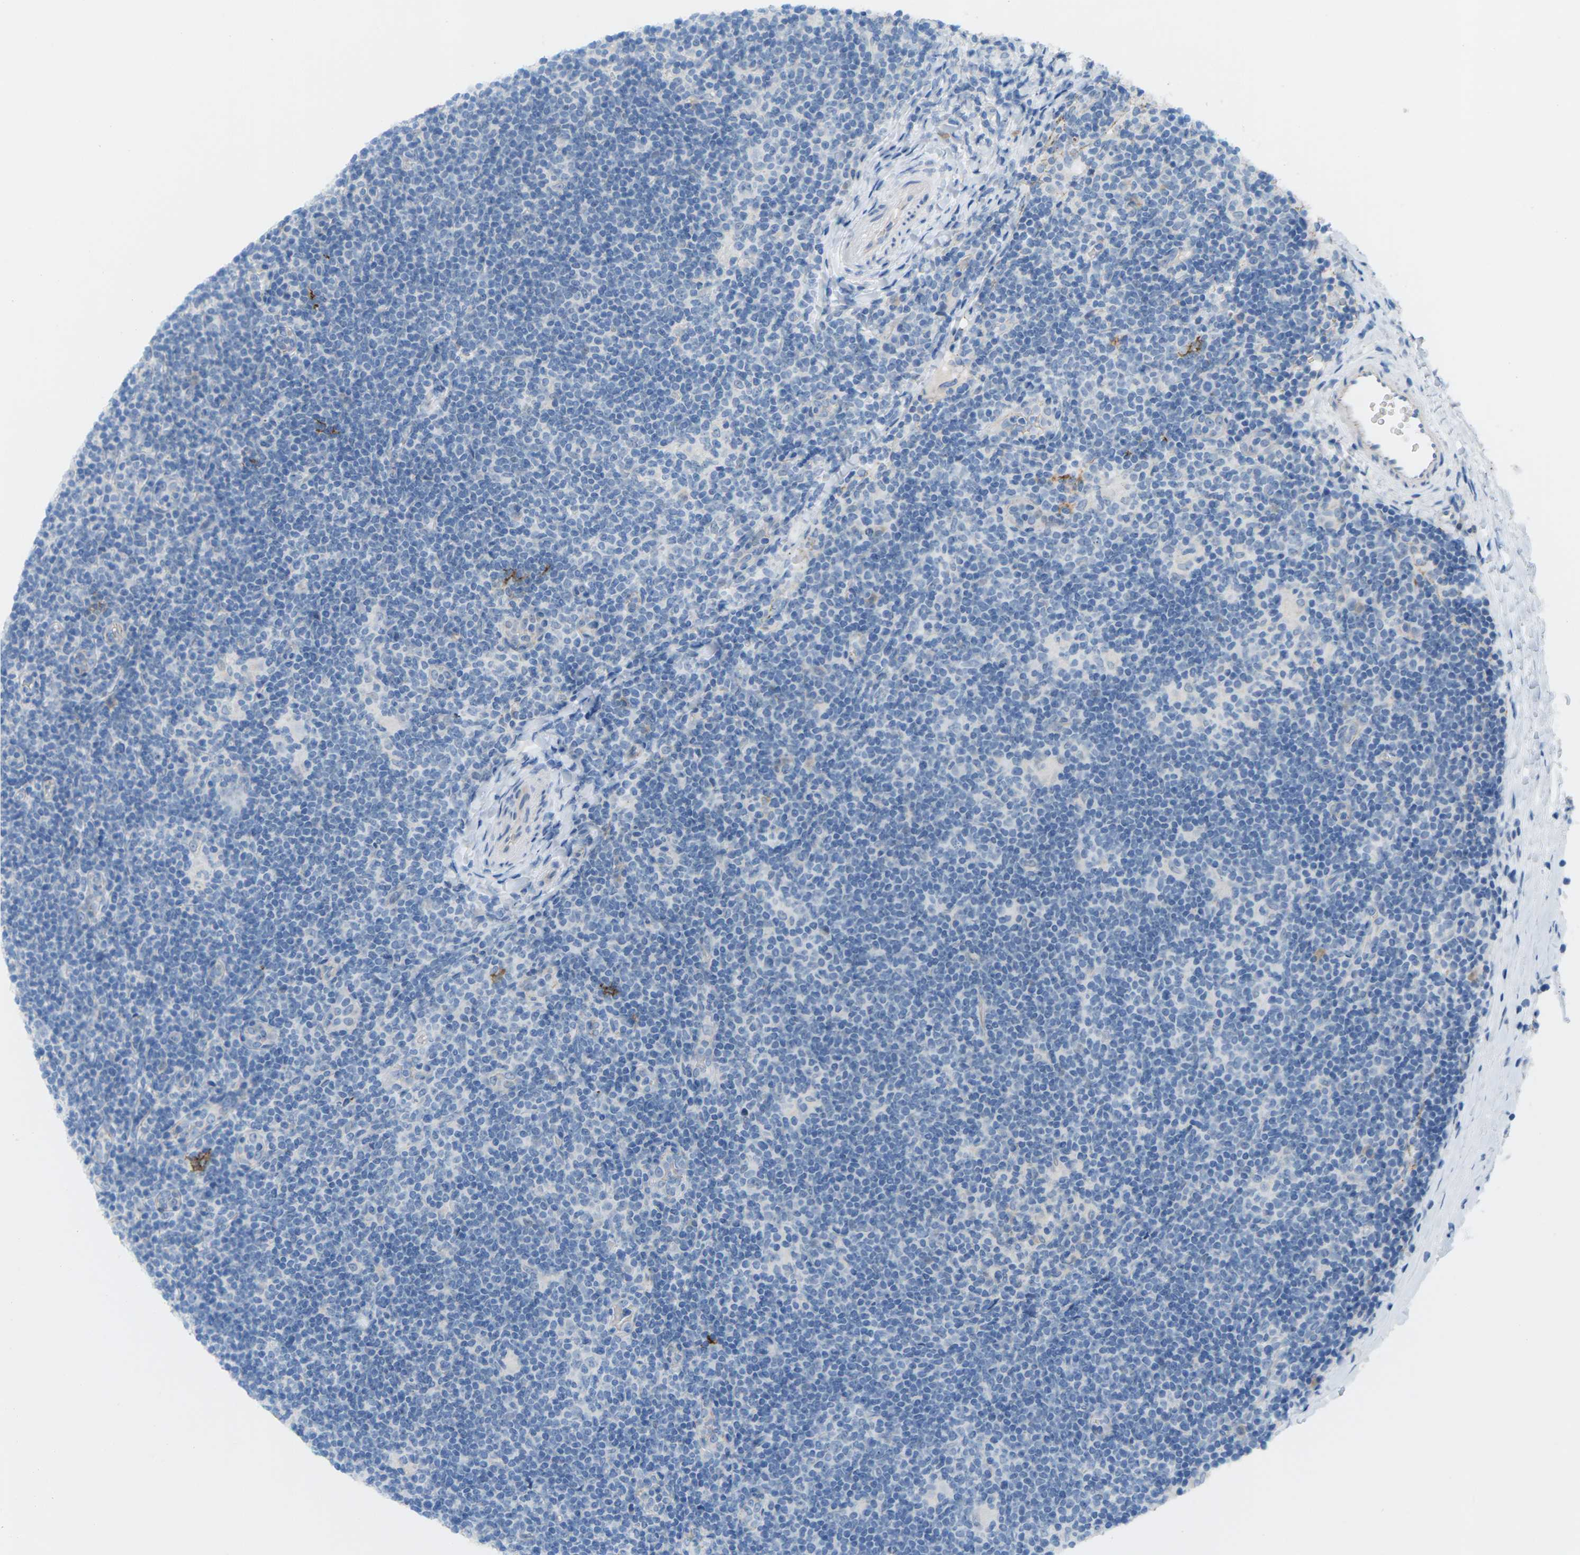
{"staining": {"intensity": "negative", "quantity": "none", "location": "none"}, "tissue": "lymphoma", "cell_type": "Tumor cells", "image_type": "cancer", "snomed": [{"axis": "morphology", "description": "Hodgkin's disease, NOS"}, {"axis": "topography", "description": "Lymph node"}], "caption": "A high-resolution histopathology image shows IHC staining of Hodgkin's disease, which exhibits no significant positivity in tumor cells. (Stains: DAB immunohistochemistry with hematoxylin counter stain, Microscopy: brightfield microscopy at high magnification).", "gene": "CLDN3", "patient": {"sex": "female", "age": 57}}